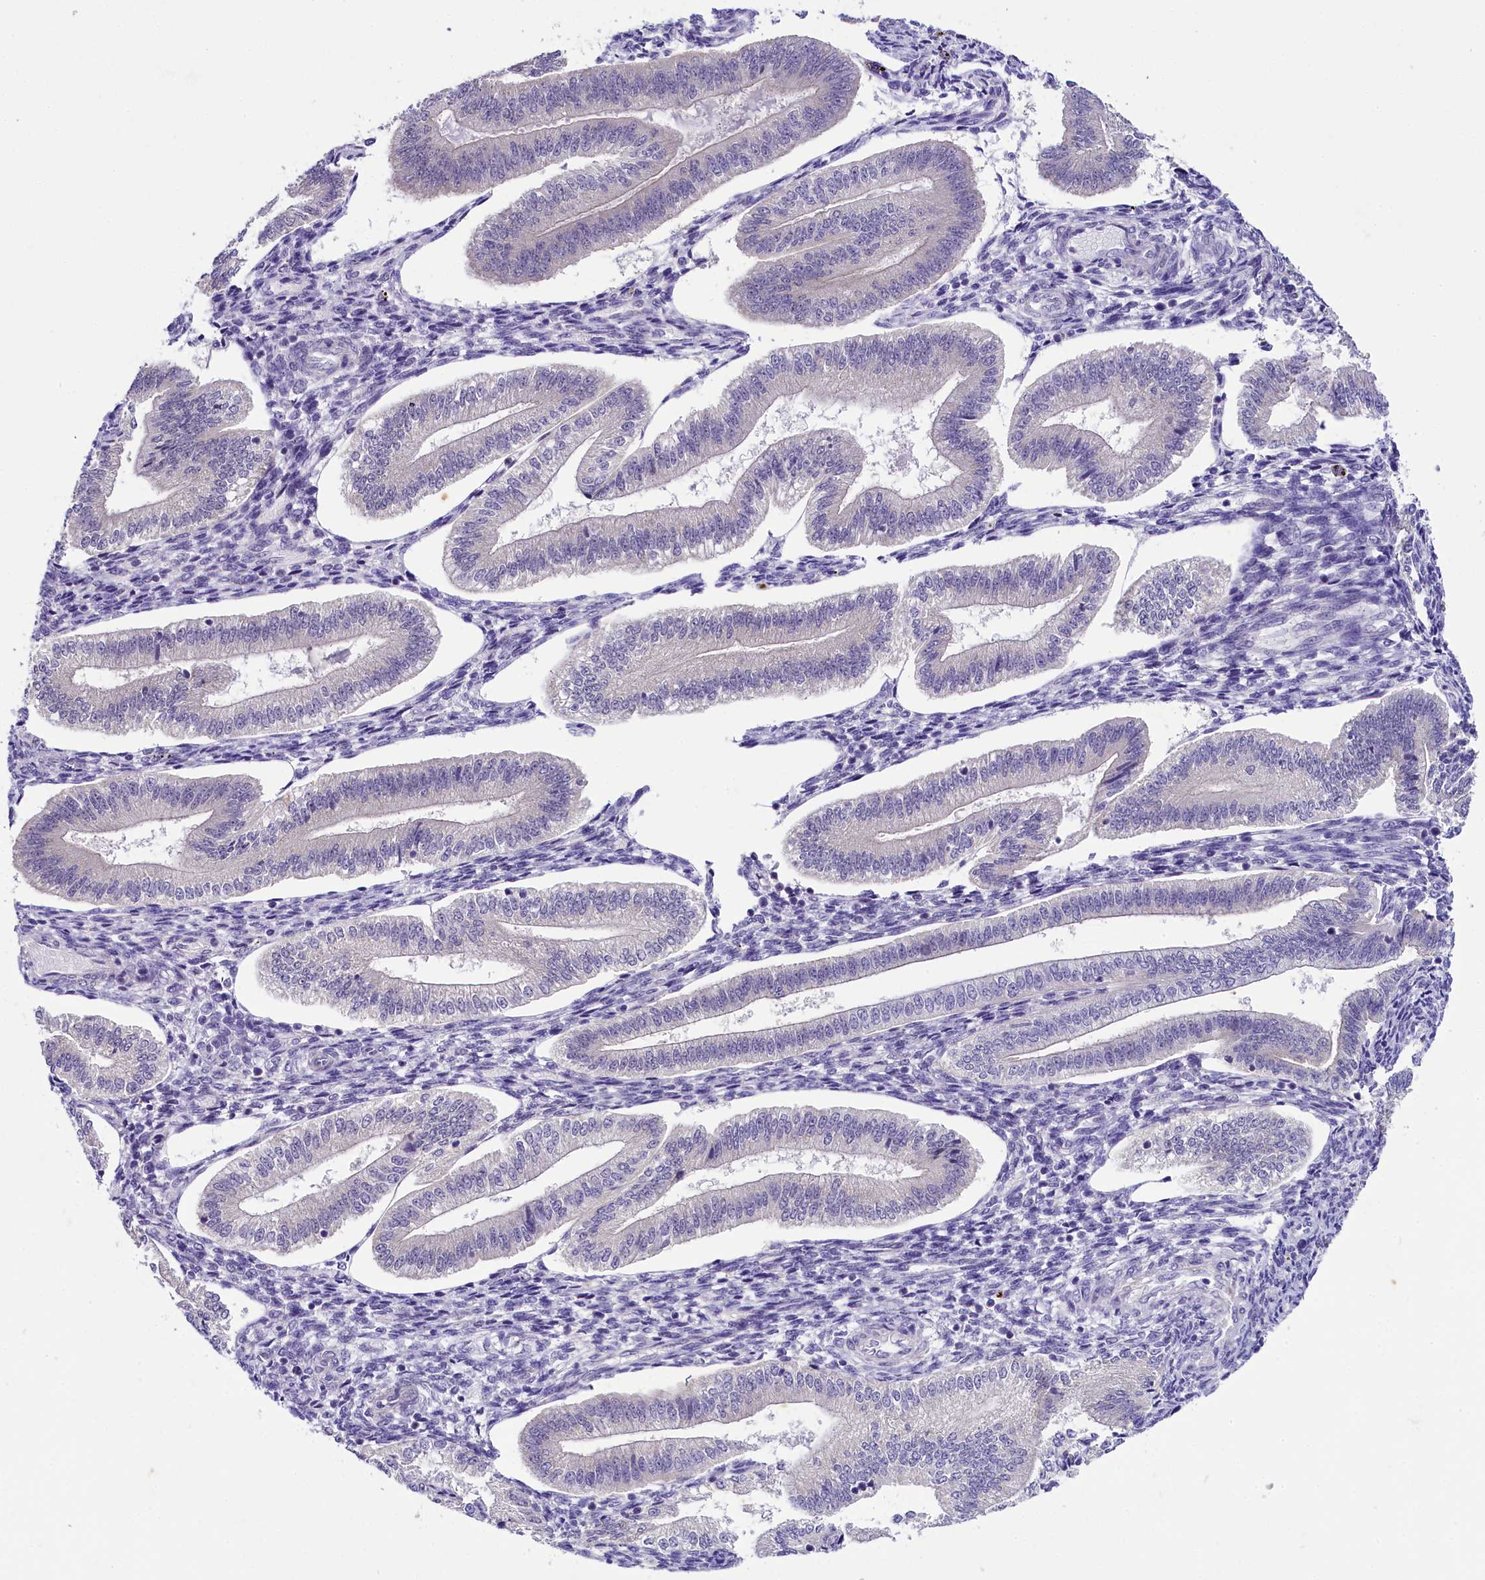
{"staining": {"intensity": "negative", "quantity": "none", "location": "none"}, "tissue": "endometrium", "cell_type": "Cells in endometrial stroma", "image_type": "normal", "snomed": [{"axis": "morphology", "description": "Normal tissue, NOS"}, {"axis": "topography", "description": "Endometrium"}], "caption": "Image shows no protein expression in cells in endometrial stroma of unremarkable endometrium. (DAB (3,3'-diaminobenzidine) immunohistochemistry (IHC) visualized using brightfield microscopy, high magnification).", "gene": "OSGEP", "patient": {"sex": "female", "age": 34}}